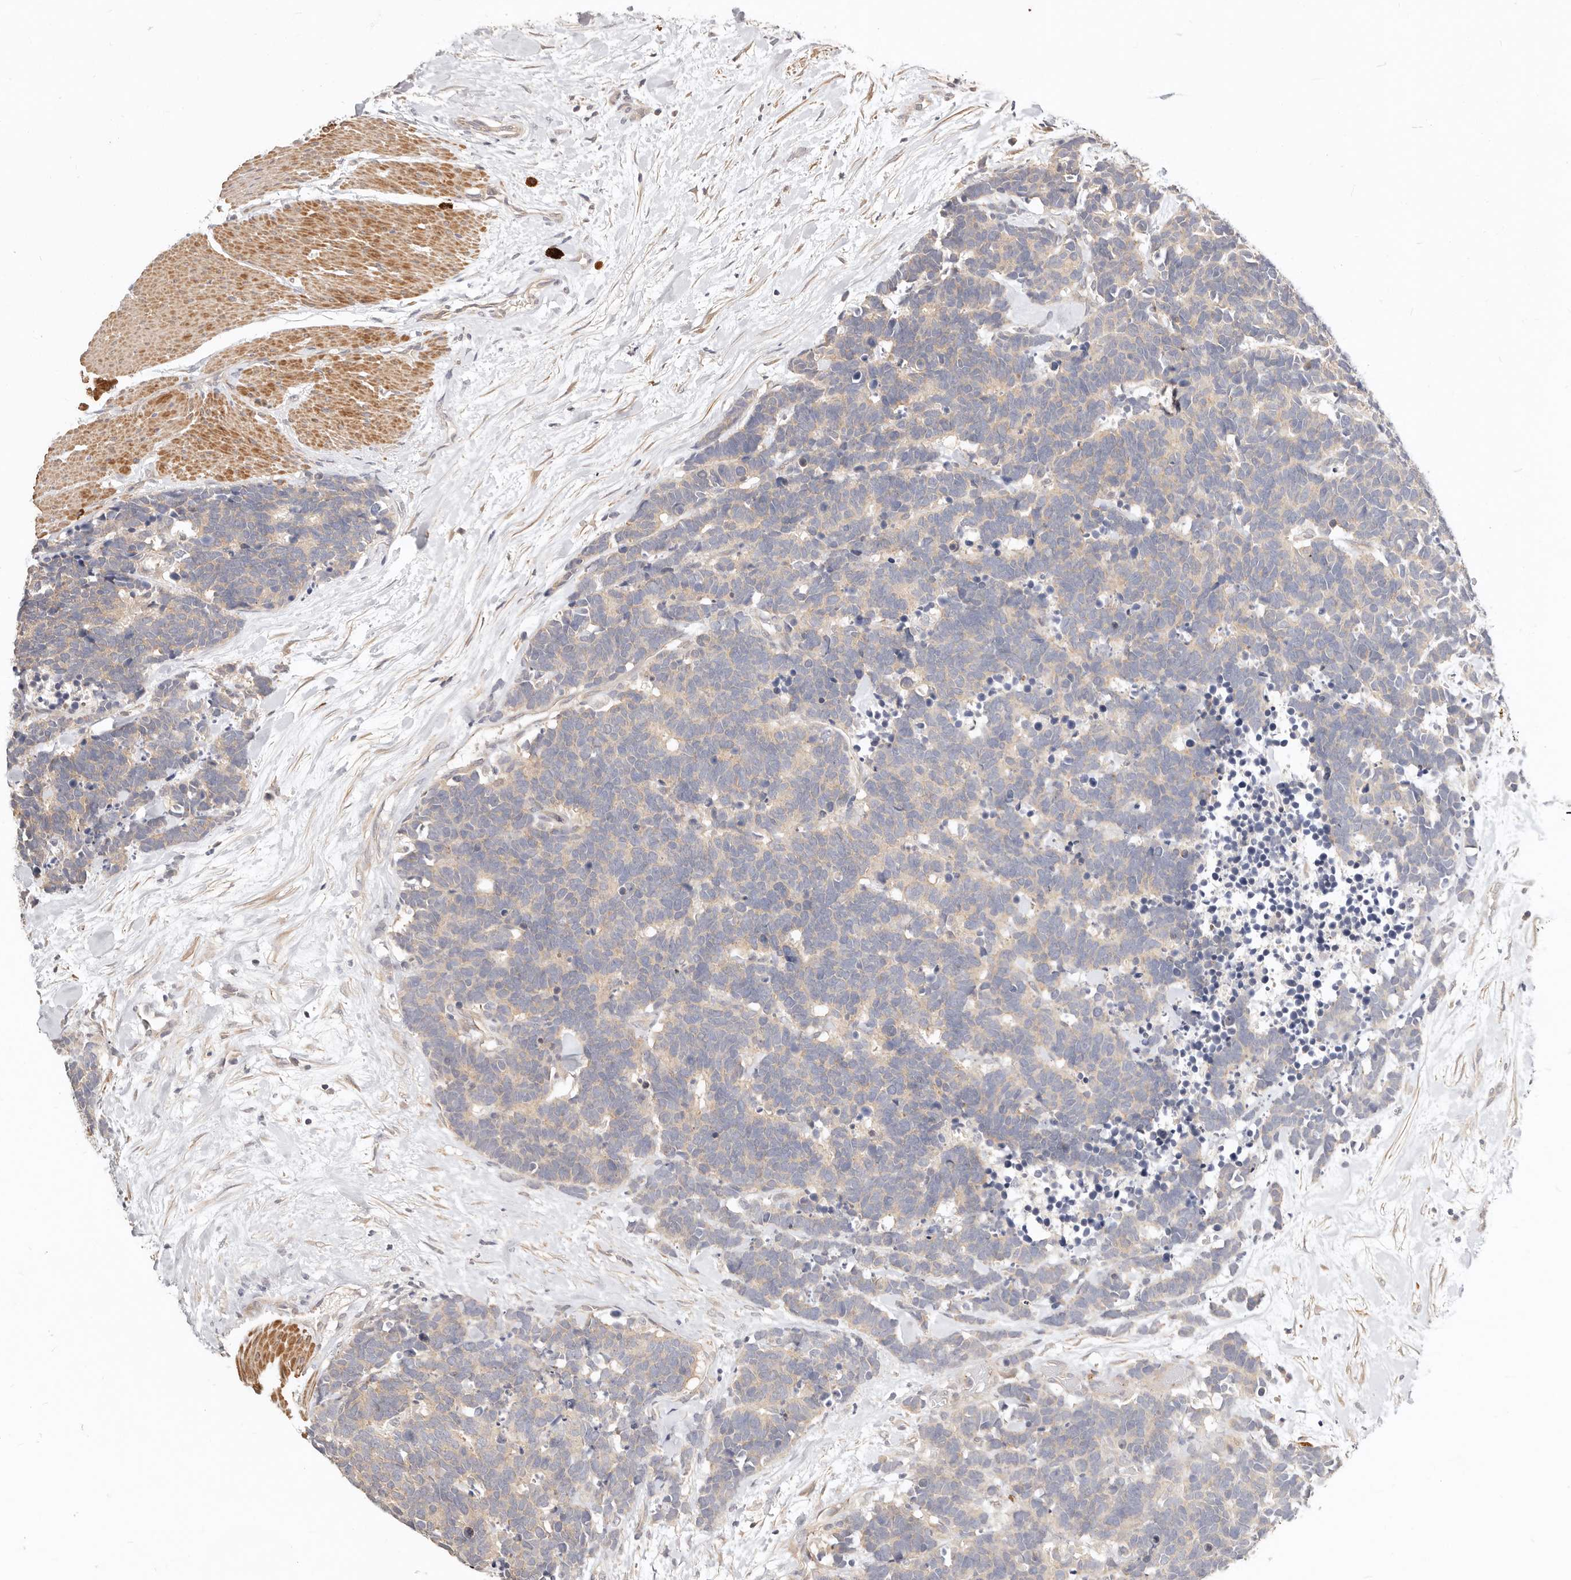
{"staining": {"intensity": "weak", "quantity": "<25%", "location": "cytoplasmic/membranous"}, "tissue": "carcinoid", "cell_type": "Tumor cells", "image_type": "cancer", "snomed": [{"axis": "morphology", "description": "Carcinoma, NOS"}, {"axis": "morphology", "description": "Carcinoid, malignant, NOS"}, {"axis": "topography", "description": "Urinary bladder"}], "caption": "DAB immunohistochemical staining of carcinoid reveals no significant expression in tumor cells.", "gene": "ZRANB1", "patient": {"sex": "male", "age": 57}}